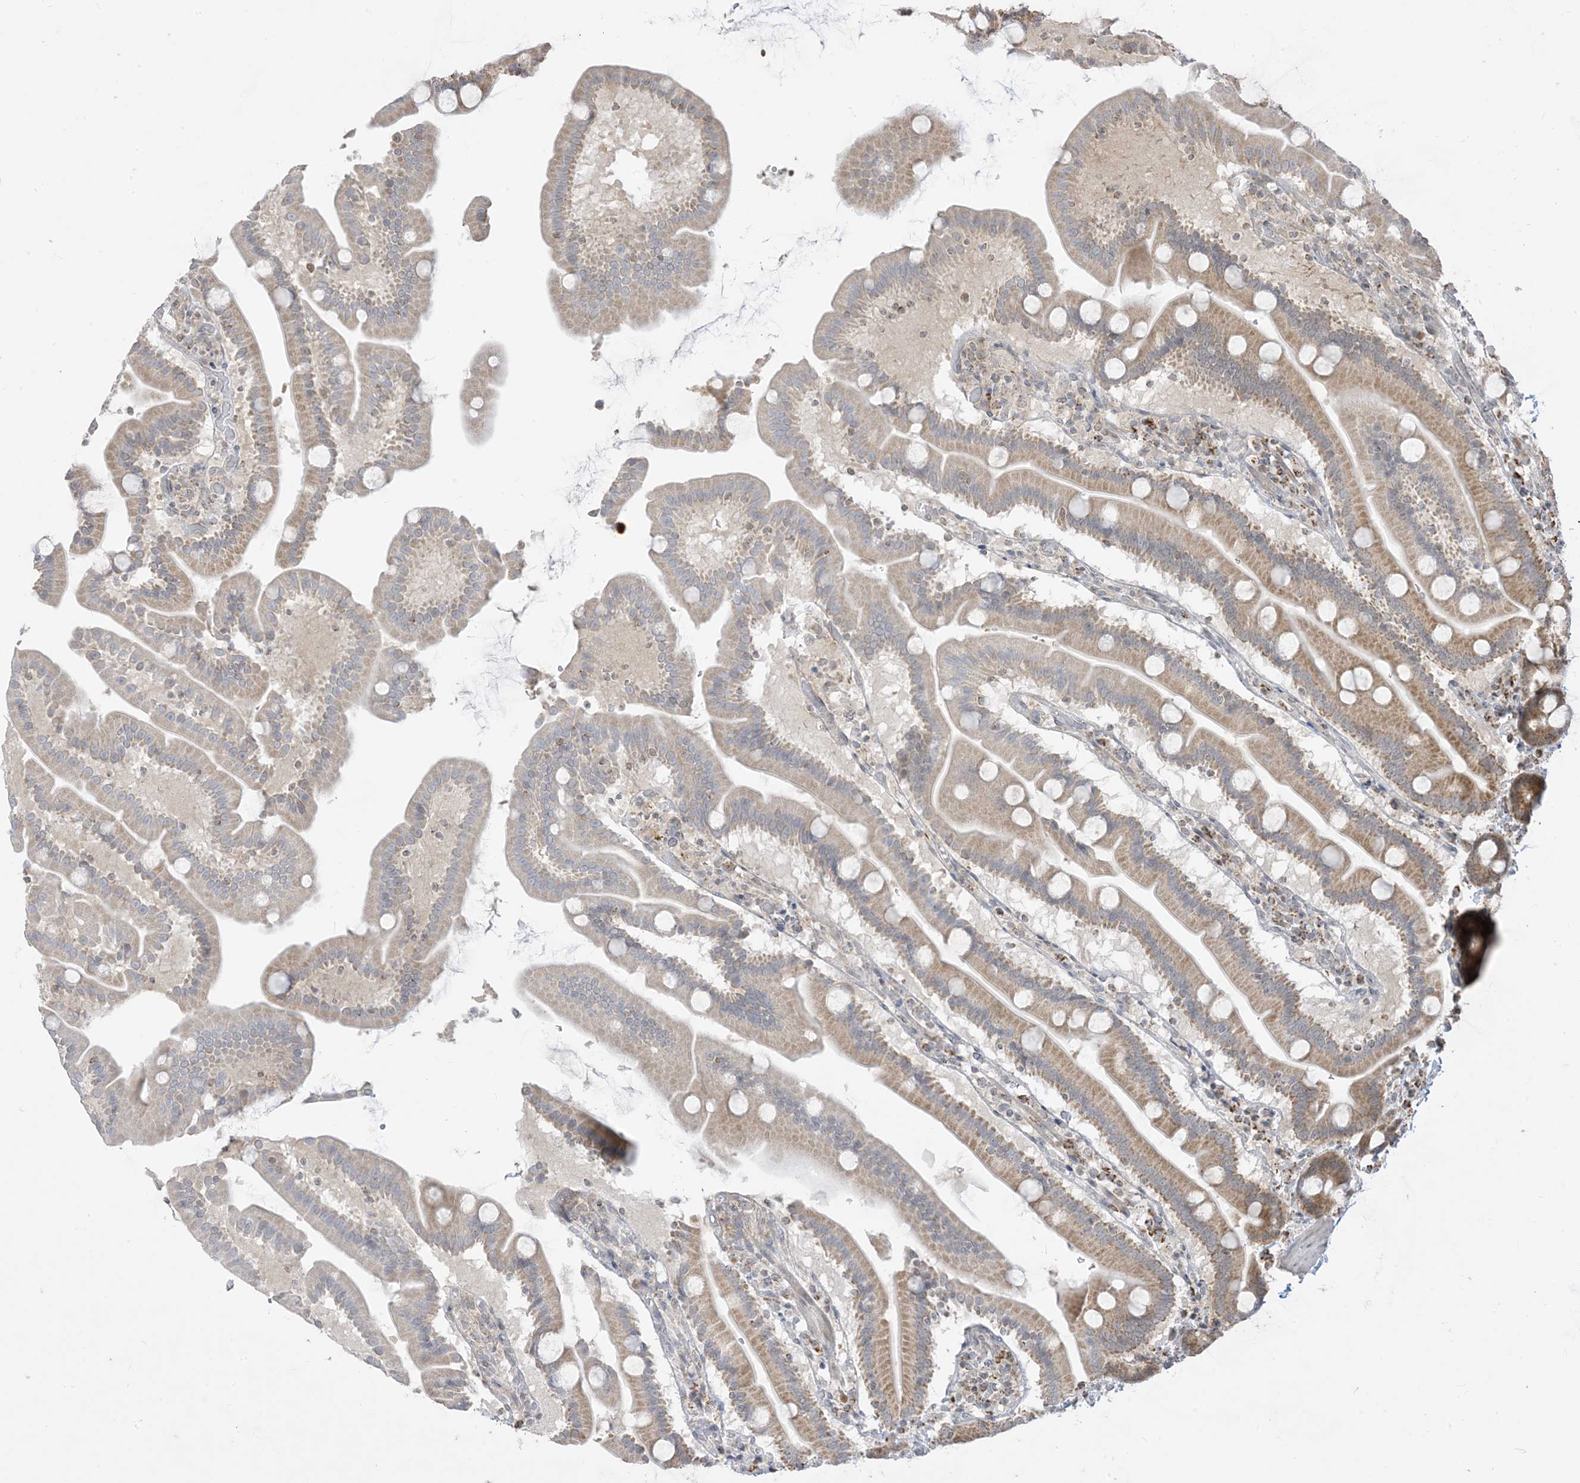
{"staining": {"intensity": "moderate", "quantity": ">75%", "location": "cytoplasmic/membranous"}, "tissue": "duodenum", "cell_type": "Glandular cells", "image_type": "normal", "snomed": [{"axis": "morphology", "description": "Normal tissue, NOS"}, {"axis": "topography", "description": "Duodenum"}], "caption": "Glandular cells show medium levels of moderate cytoplasmic/membranous expression in about >75% of cells in unremarkable duodenum. (DAB (3,3'-diaminobenzidine) IHC with brightfield microscopy, high magnification).", "gene": "KANSL3", "patient": {"sex": "male", "age": 55}}